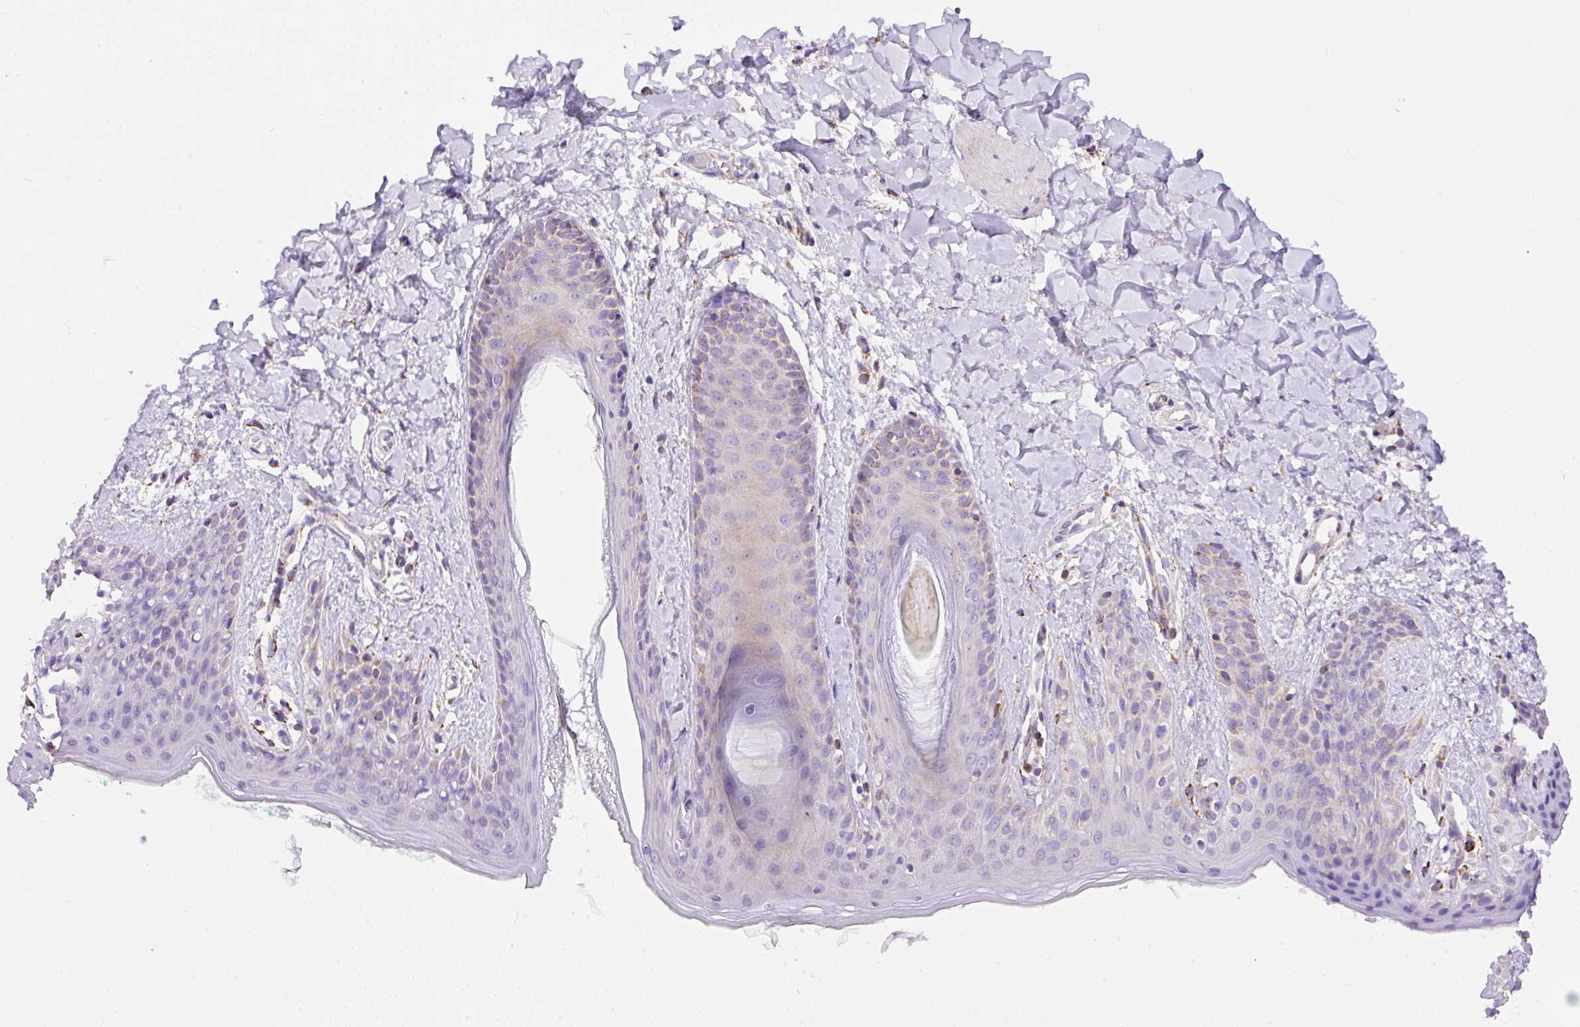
{"staining": {"intensity": "strong", "quantity": "25%-75%", "location": "cytoplasmic/membranous"}, "tissue": "skin", "cell_type": "Fibroblasts", "image_type": "normal", "snomed": [{"axis": "morphology", "description": "Normal tissue, NOS"}, {"axis": "topography", "description": "Skin"}], "caption": "An image of skin stained for a protein displays strong cytoplasmic/membranous brown staining in fibroblasts. The protein is shown in brown color, while the nuclei are stained blue.", "gene": "NF1", "patient": {"sex": "male", "age": 16}}